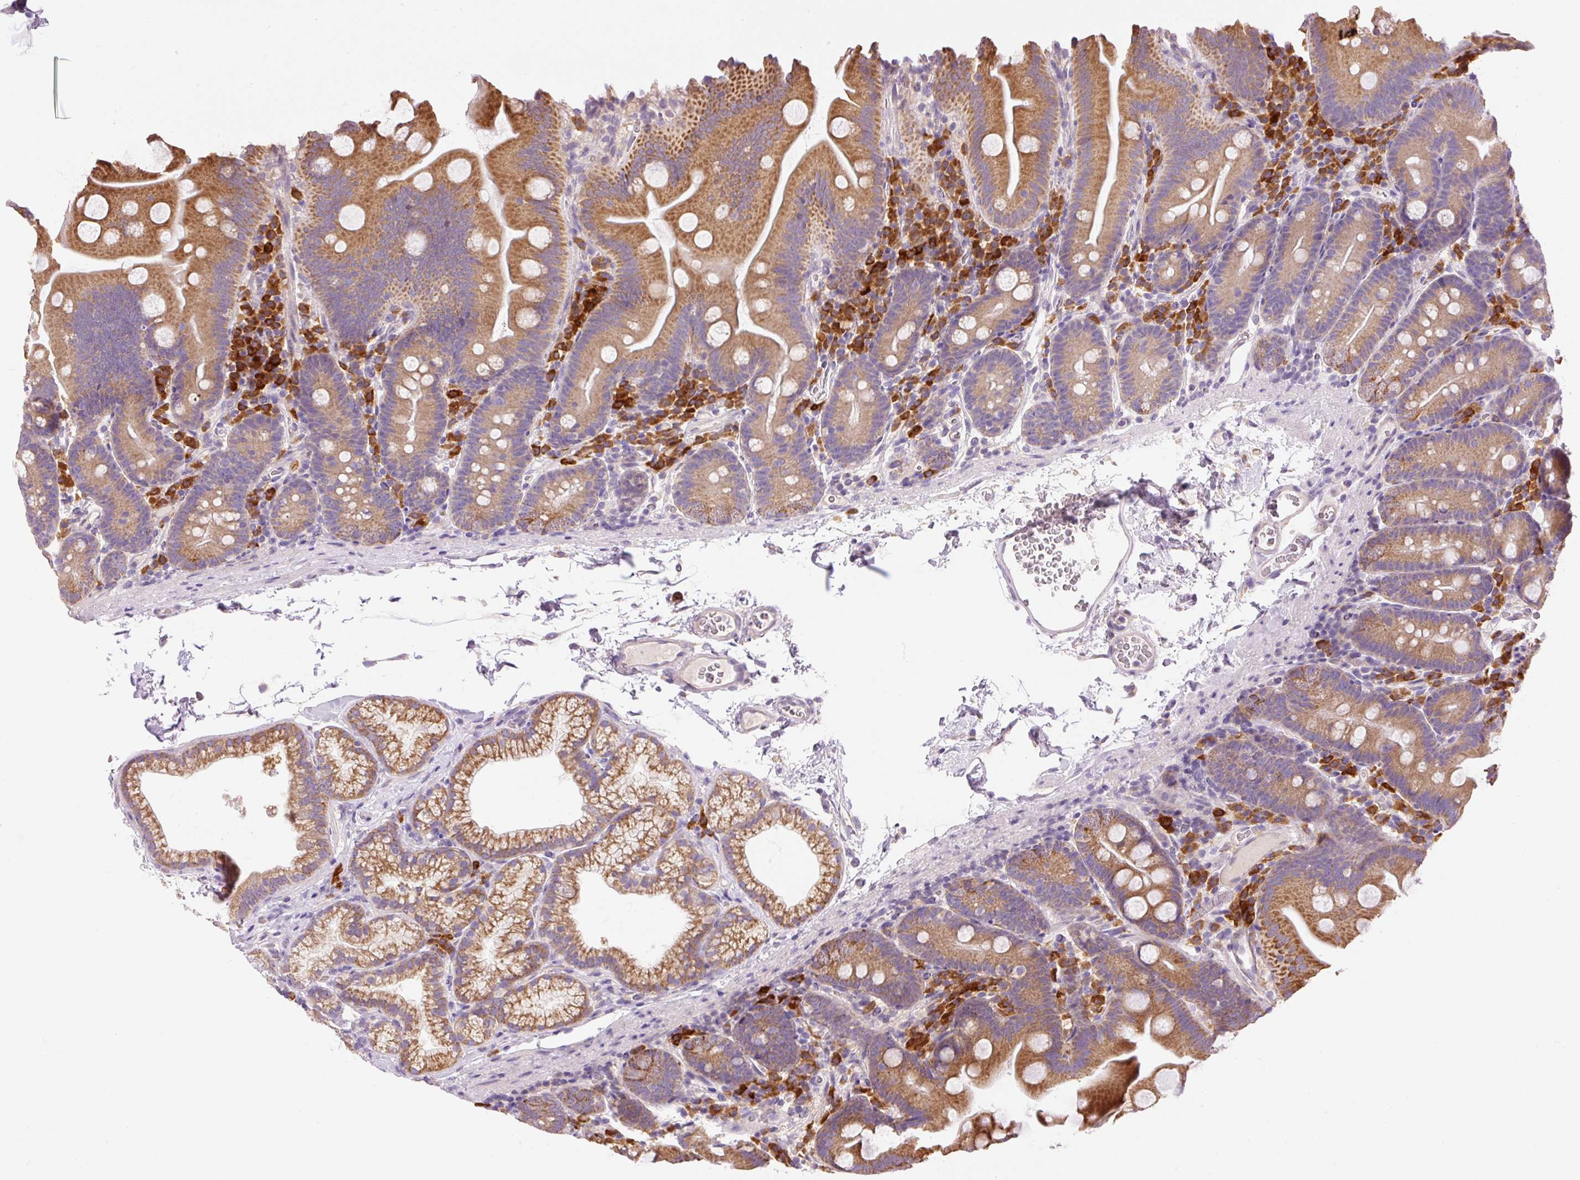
{"staining": {"intensity": "moderate", "quantity": ">75%", "location": "cytoplasmic/membranous"}, "tissue": "small intestine", "cell_type": "Glandular cells", "image_type": "normal", "snomed": [{"axis": "morphology", "description": "Normal tissue, NOS"}, {"axis": "topography", "description": "Small intestine"}], "caption": "Human small intestine stained for a protein (brown) exhibits moderate cytoplasmic/membranous positive positivity in about >75% of glandular cells.", "gene": "PNPLA5", "patient": {"sex": "female", "age": 68}}